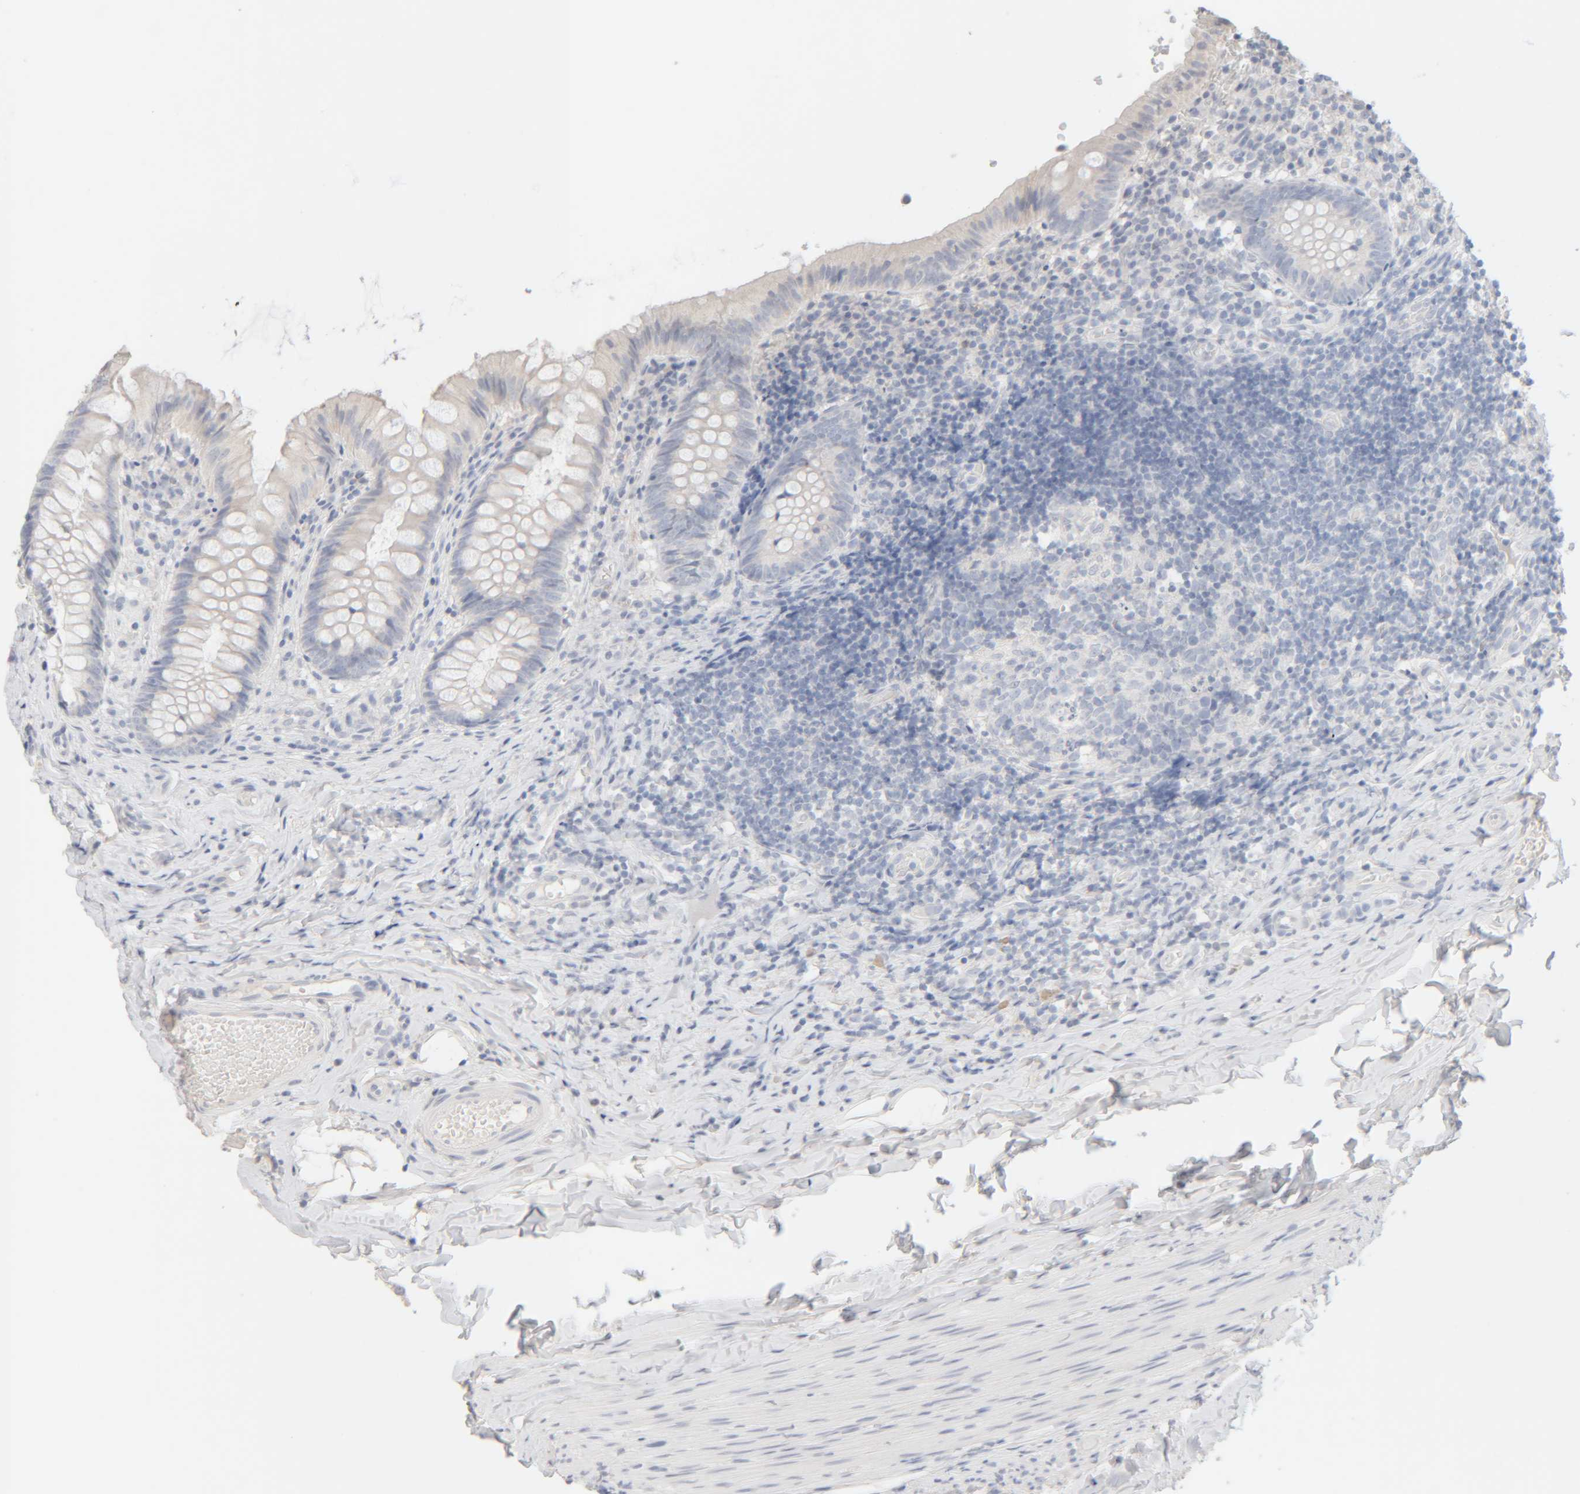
{"staining": {"intensity": "negative", "quantity": "none", "location": "none"}, "tissue": "appendix", "cell_type": "Glandular cells", "image_type": "normal", "snomed": [{"axis": "morphology", "description": "Normal tissue, NOS"}, {"axis": "topography", "description": "Appendix"}], "caption": "High power microscopy image of an immunohistochemistry (IHC) photomicrograph of benign appendix, revealing no significant expression in glandular cells. The staining was performed using DAB to visualize the protein expression in brown, while the nuclei were stained in blue with hematoxylin (Magnification: 20x).", "gene": "RIDA", "patient": {"sex": "male", "age": 8}}